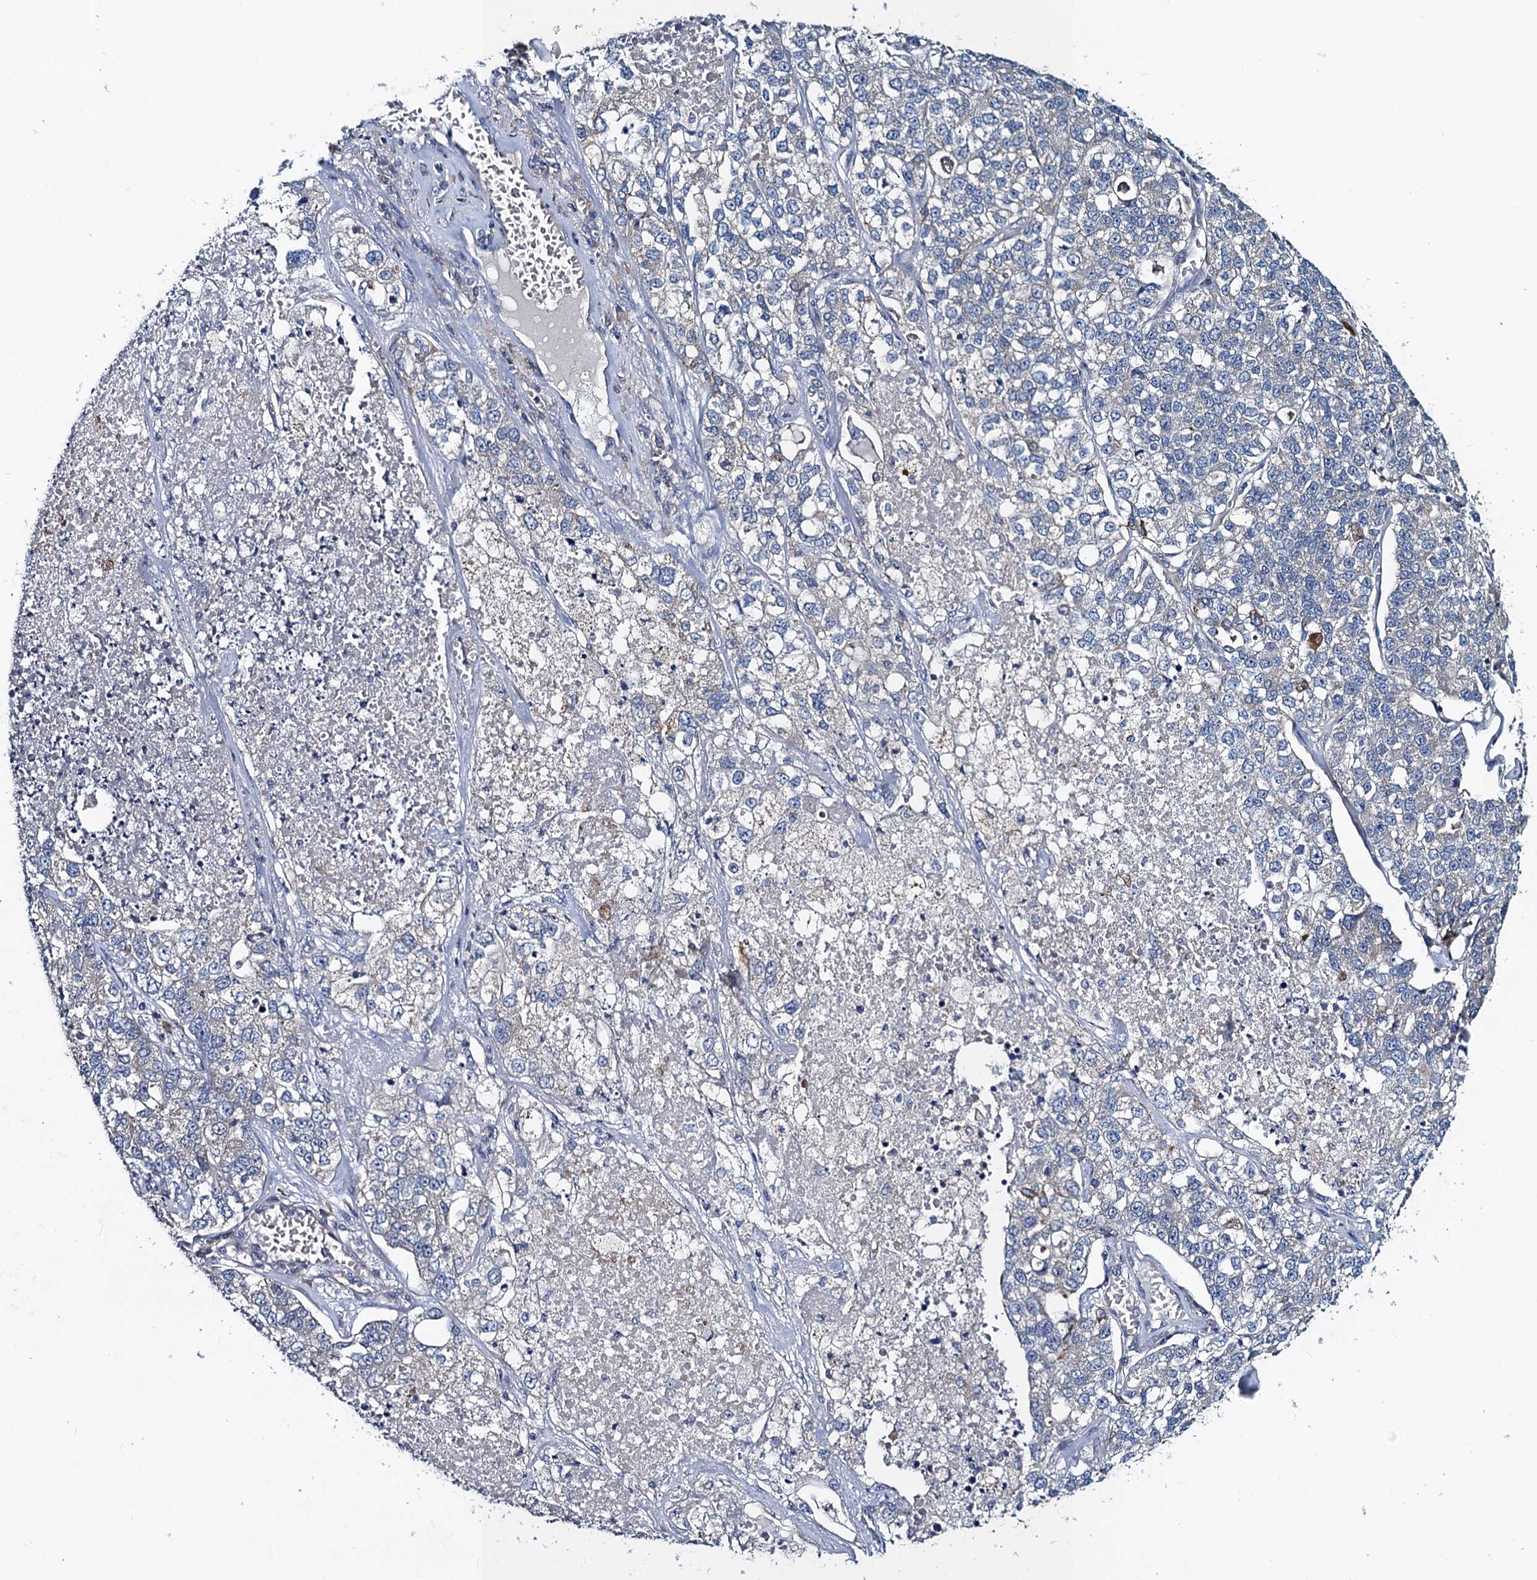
{"staining": {"intensity": "negative", "quantity": "none", "location": "none"}, "tissue": "lung cancer", "cell_type": "Tumor cells", "image_type": "cancer", "snomed": [{"axis": "morphology", "description": "Adenocarcinoma, NOS"}, {"axis": "topography", "description": "Lung"}], "caption": "Tumor cells show no significant staining in lung cancer (adenocarcinoma).", "gene": "SNAP29", "patient": {"sex": "male", "age": 49}}